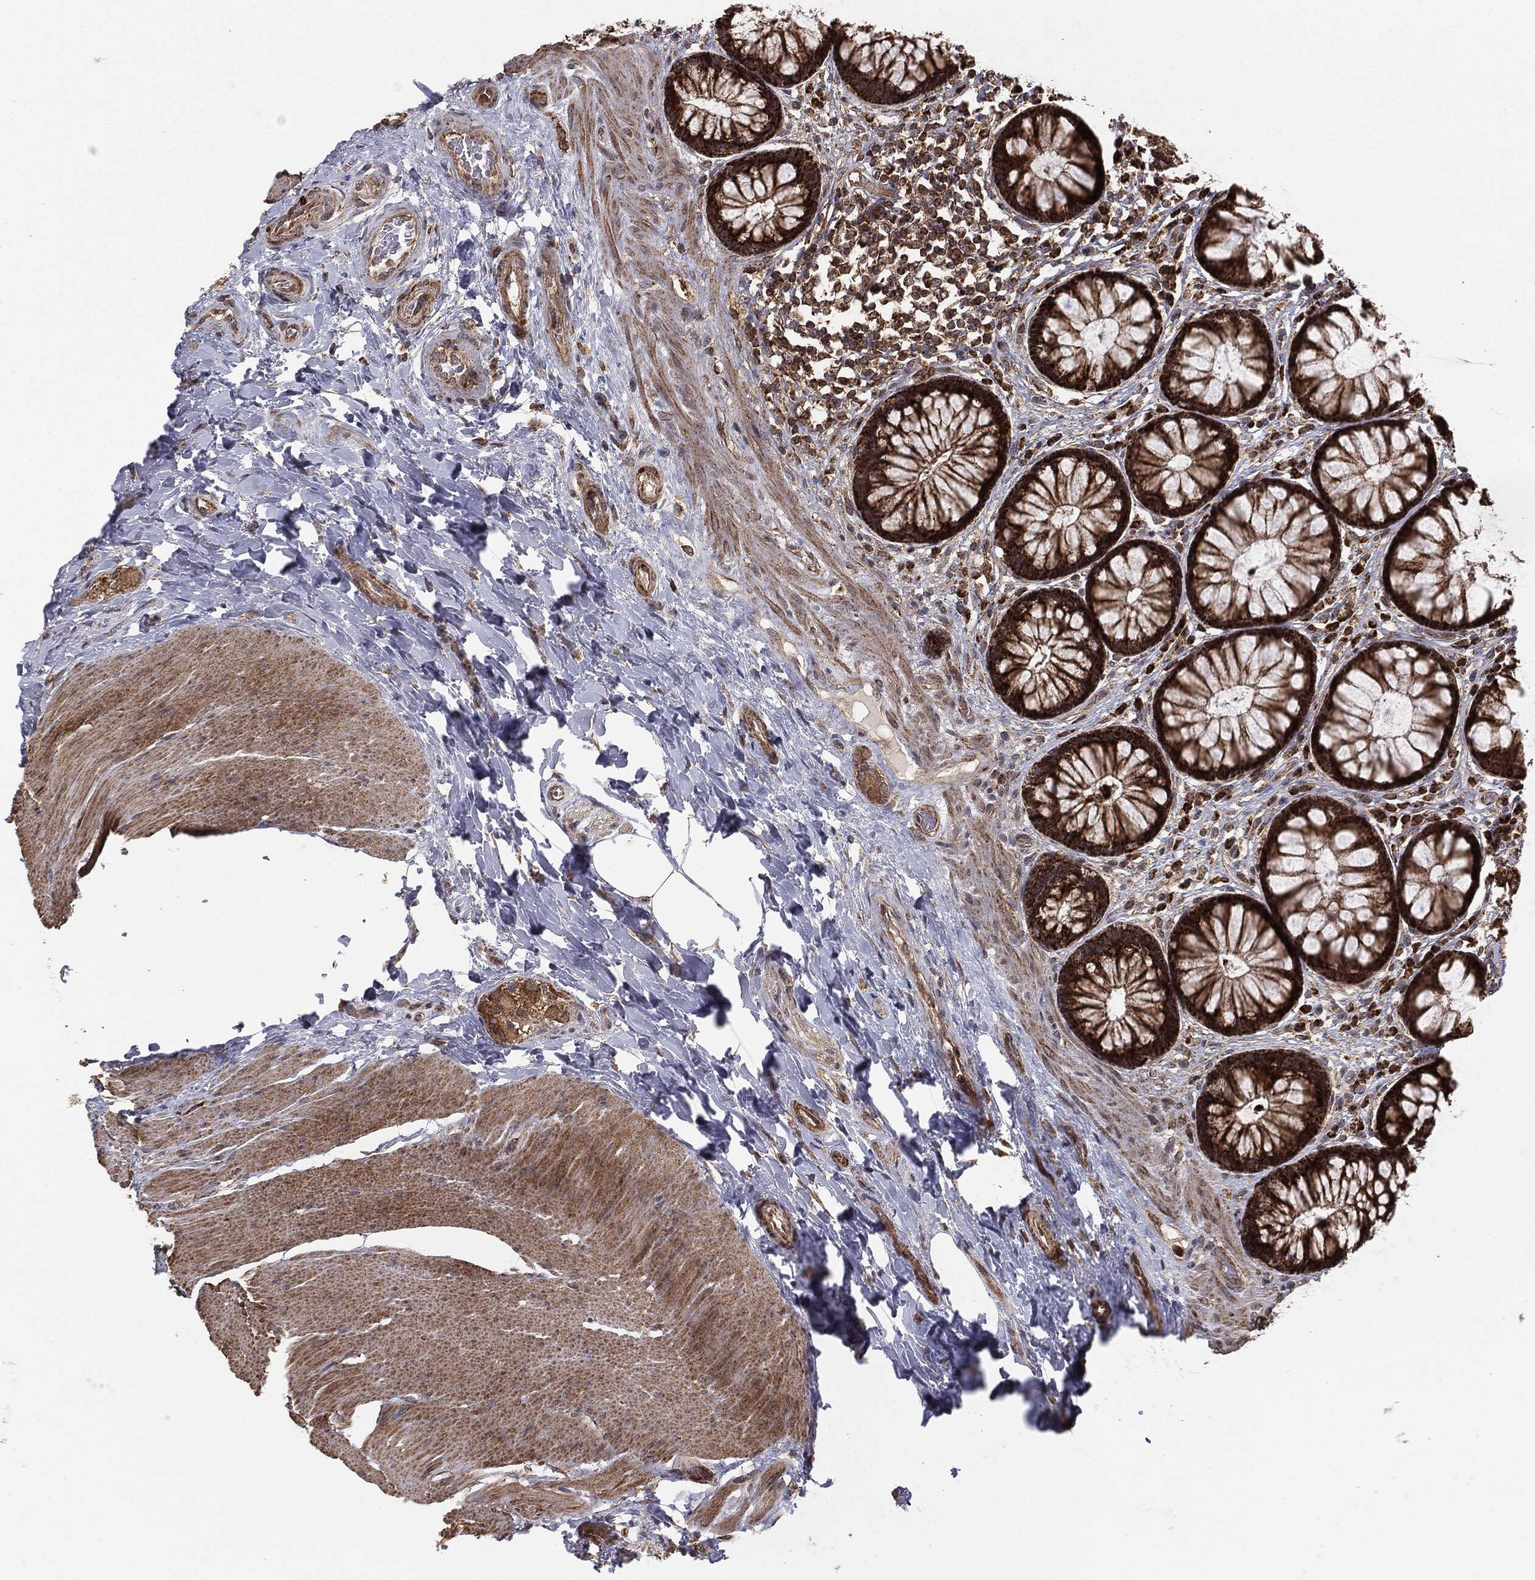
{"staining": {"intensity": "strong", "quantity": ">75%", "location": "cytoplasmic/membranous"}, "tissue": "rectum", "cell_type": "Glandular cells", "image_type": "normal", "snomed": [{"axis": "morphology", "description": "Normal tissue, NOS"}, {"axis": "topography", "description": "Rectum"}], "caption": "Immunohistochemical staining of unremarkable rectum shows strong cytoplasmic/membranous protein expression in about >75% of glandular cells.", "gene": "MTOR", "patient": {"sex": "female", "age": 58}}